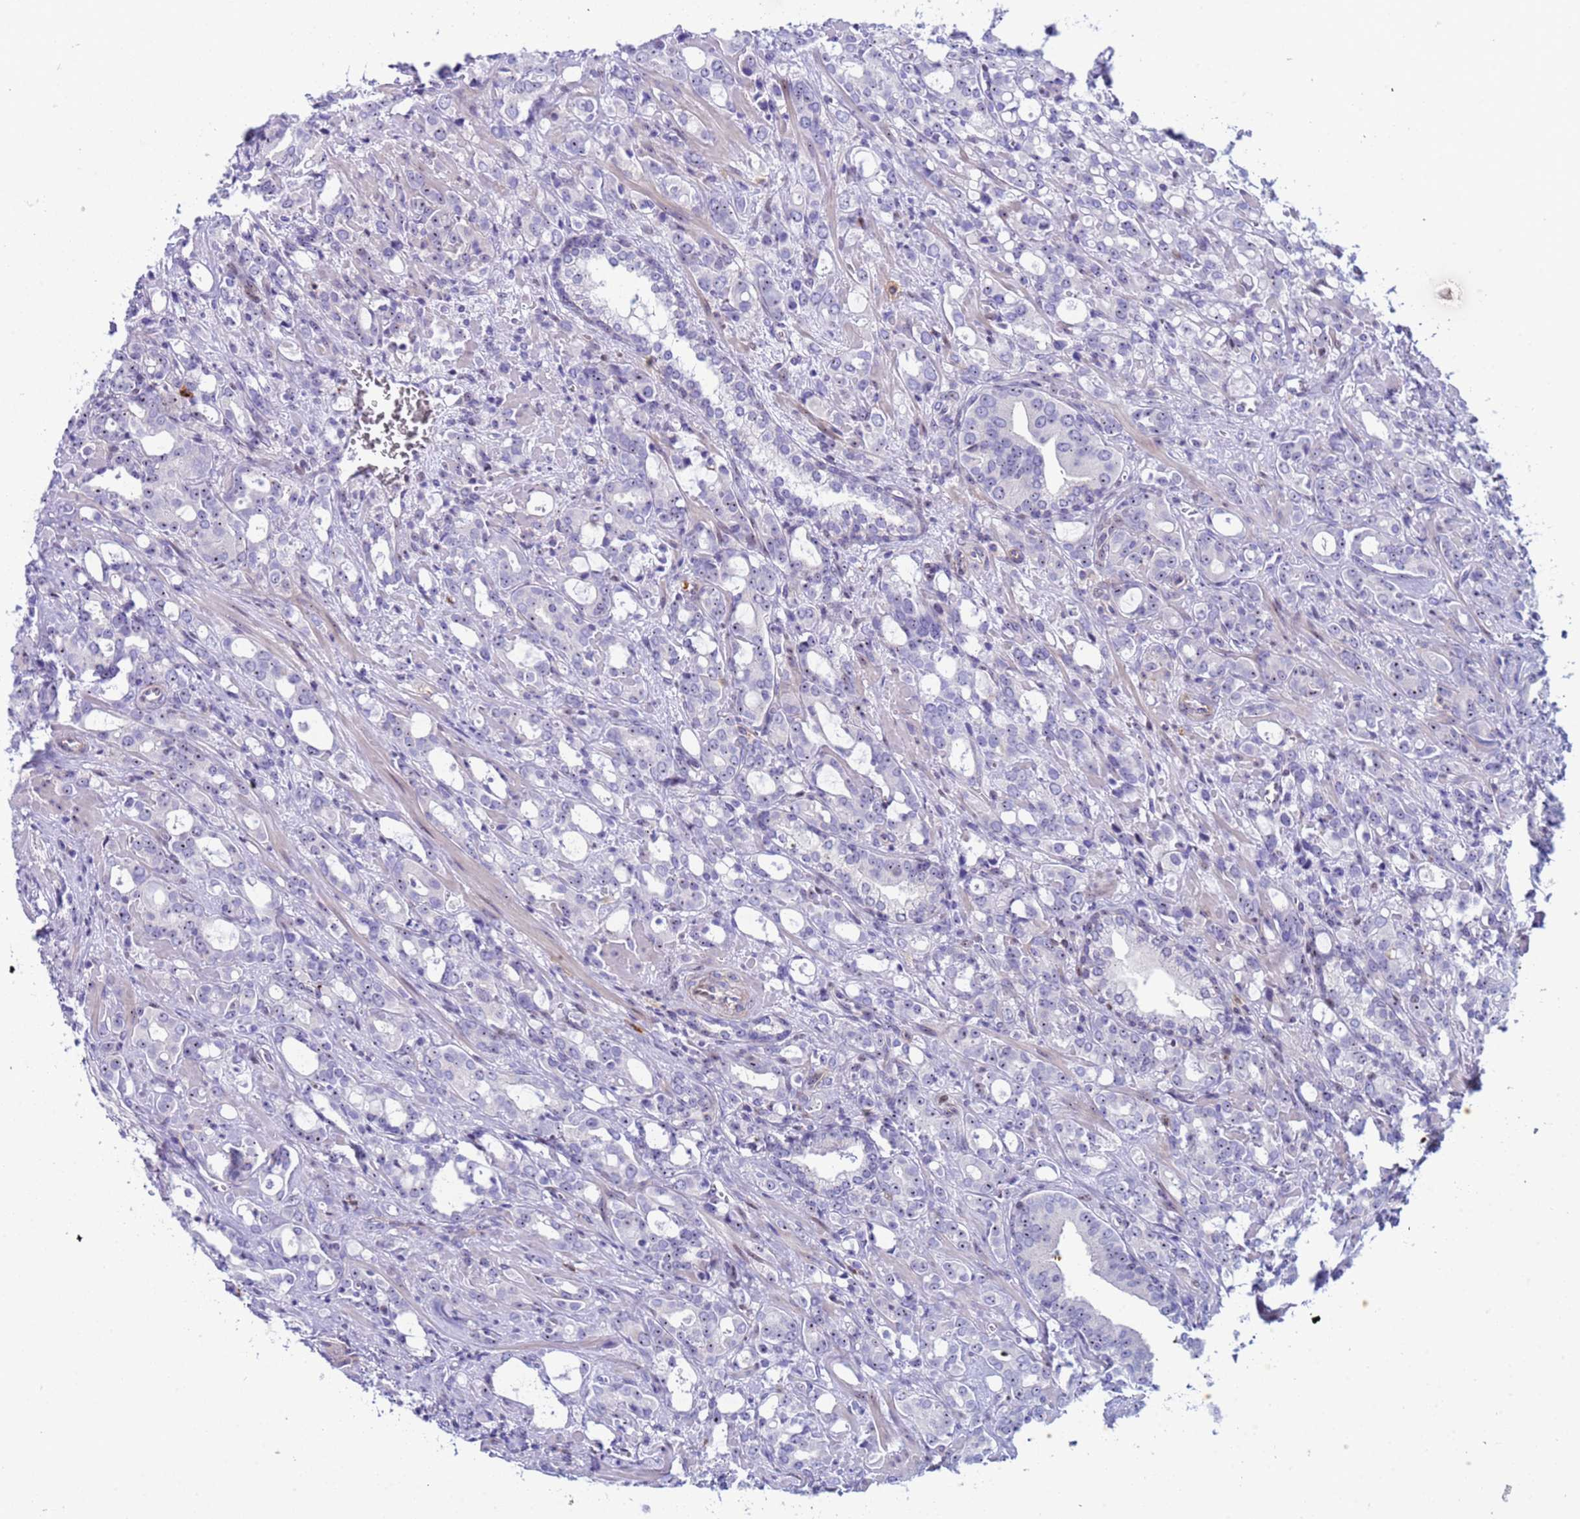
{"staining": {"intensity": "negative", "quantity": "none", "location": "none"}, "tissue": "prostate cancer", "cell_type": "Tumor cells", "image_type": "cancer", "snomed": [{"axis": "morphology", "description": "Adenocarcinoma, High grade"}, {"axis": "topography", "description": "Prostate"}], "caption": "A histopathology image of human prostate cancer (adenocarcinoma (high-grade)) is negative for staining in tumor cells.", "gene": "POP5", "patient": {"sex": "male", "age": 72}}